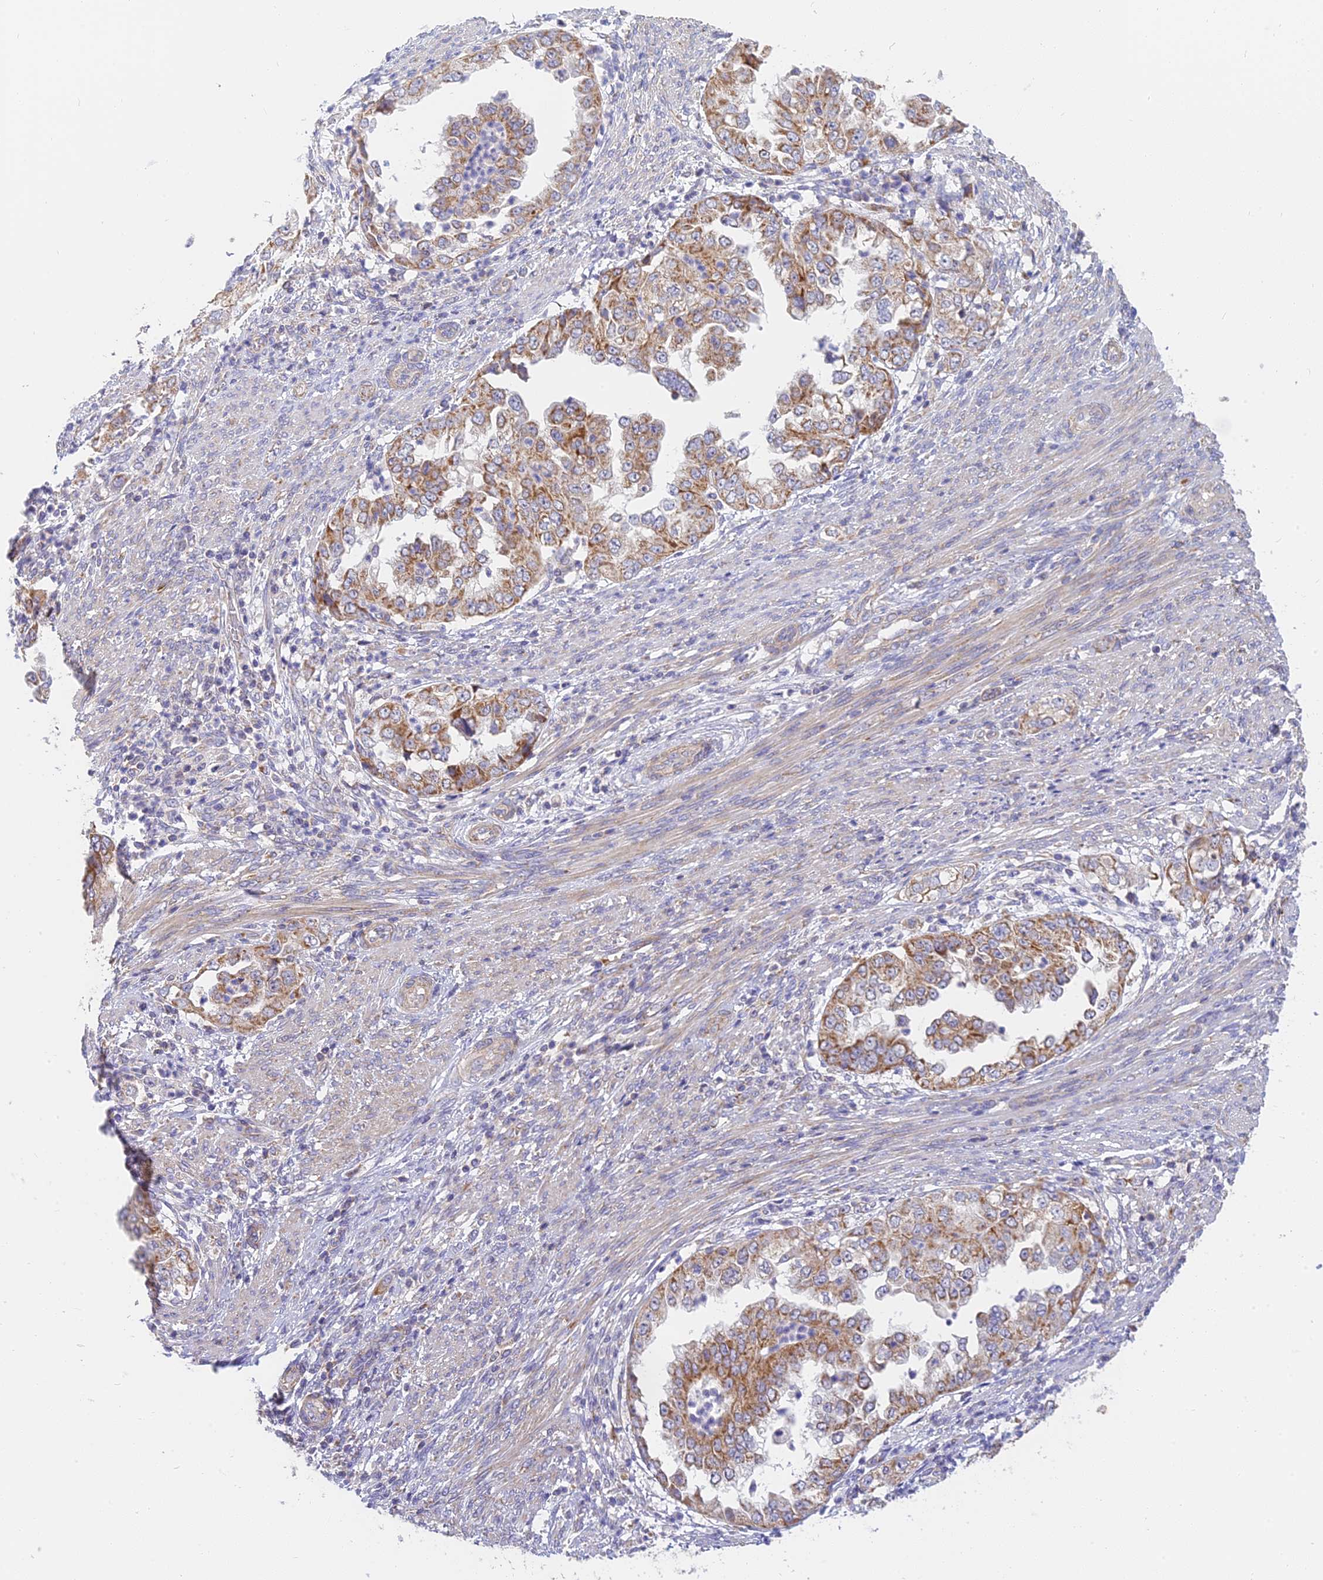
{"staining": {"intensity": "moderate", "quantity": ">75%", "location": "cytoplasmic/membranous"}, "tissue": "endometrial cancer", "cell_type": "Tumor cells", "image_type": "cancer", "snomed": [{"axis": "morphology", "description": "Adenocarcinoma, NOS"}, {"axis": "topography", "description": "Endometrium"}], "caption": "A photomicrograph showing moderate cytoplasmic/membranous staining in approximately >75% of tumor cells in endometrial cancer (adenocarcinoma), as visualized by brown immunohistochemical staining.", "gene": "MRPL15", "patient": {"sex": "female", "age": 85}}